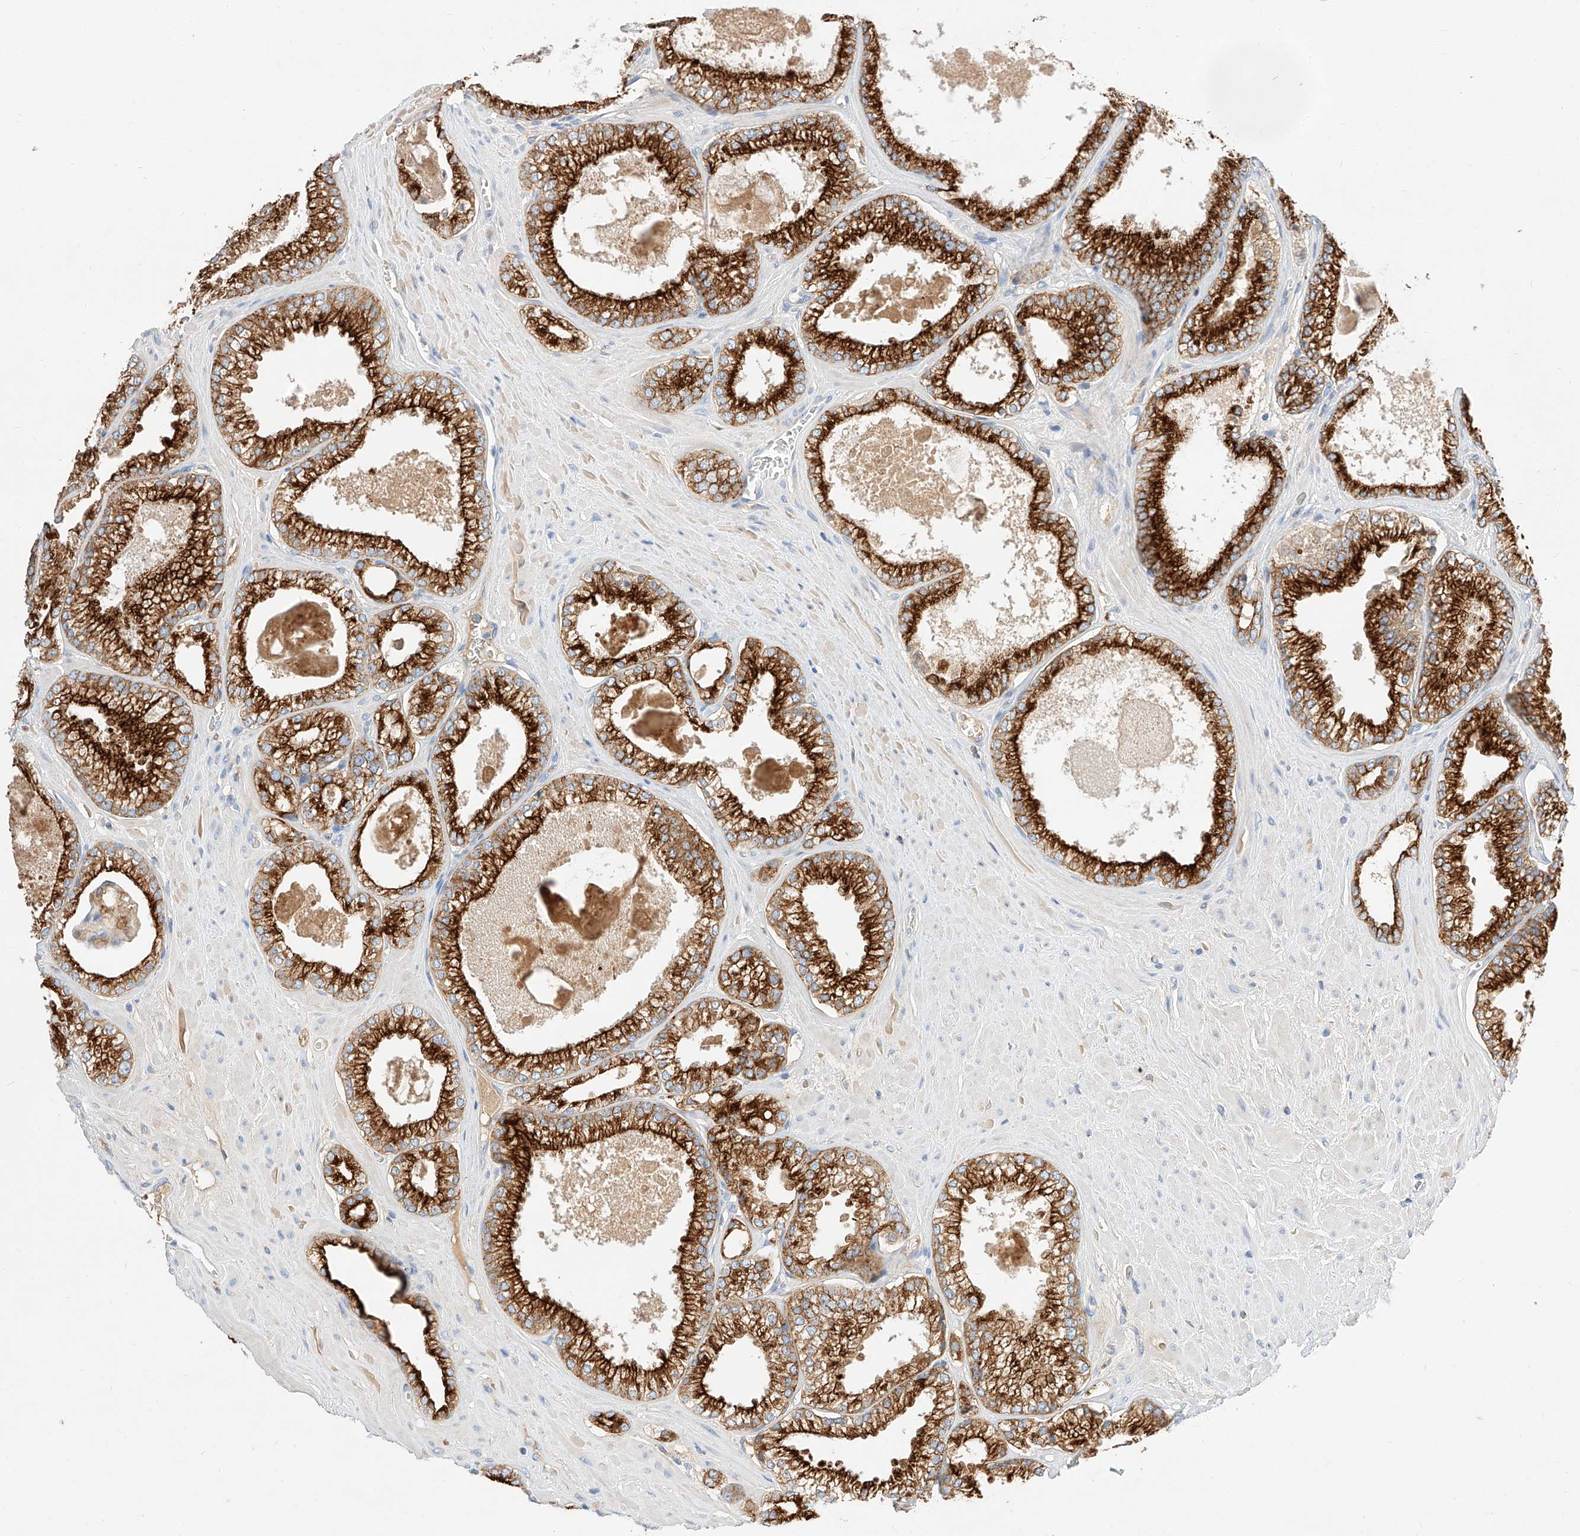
{"staining": {"intensity": "strong", "quantity": ">75%", "location": "cytoplasmic/membranous"}, "tissue": "prostate cancer", "cell_type": "Tumor cells", "image_type": "cancer", "snomed": [{"axis": "morphology", "description": "Adenocarcinoma, Low grade"}, {"axis": "topography", "description": "Prostate"}], "caption": "The immunohistochemical stain shows strong cytoplasmic/membranous expression in tumor cells of prostate adenocarcinoma (low-grade) tissue.", "gene": "MAP7", "patient": {"sex": "male", "age": 62}}